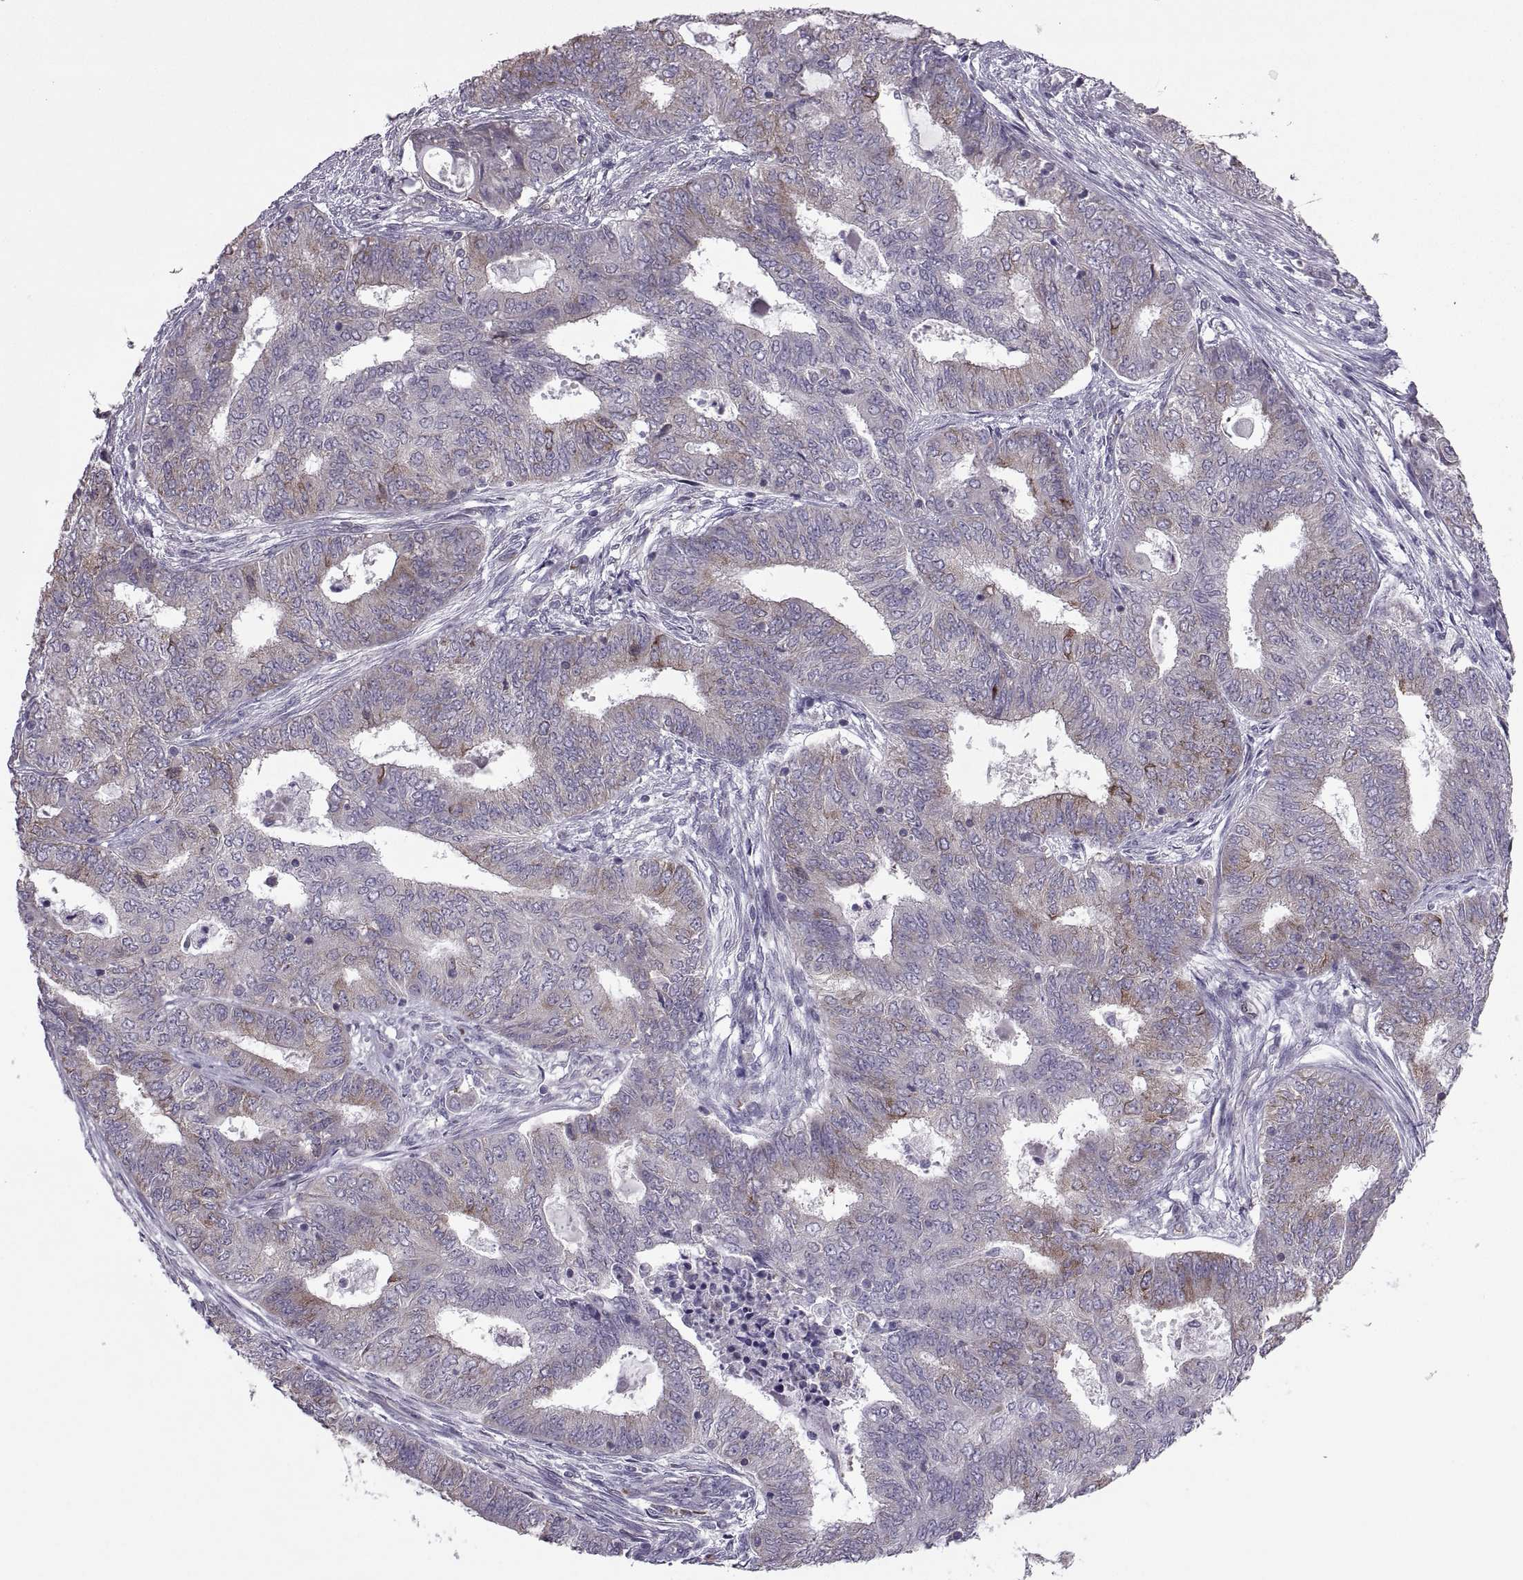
{"staining": {"intensity": "weak", "quantity": "<25%", "location": "cytoplasmic/membranous"}, "tissue": "endometrial cancer", "cell_type": "Tumor cells", "image_type": "cancer", "snomed": [{"axis": "morphology", "description": "Adenocarcinoma, NOS"}, {"axis": "topography", "description": "Endometrium"}], "caption": "Tumor cells show no significant protein positivity in endometrial cancer. The staining was performed using DAB to visualize the protein expression in brown, while the nuclei were stained in blue with hematoxylin (Magnification: 20x).", "gene": "PABPC1", "patient": {"sex": "female", "age": 62}}